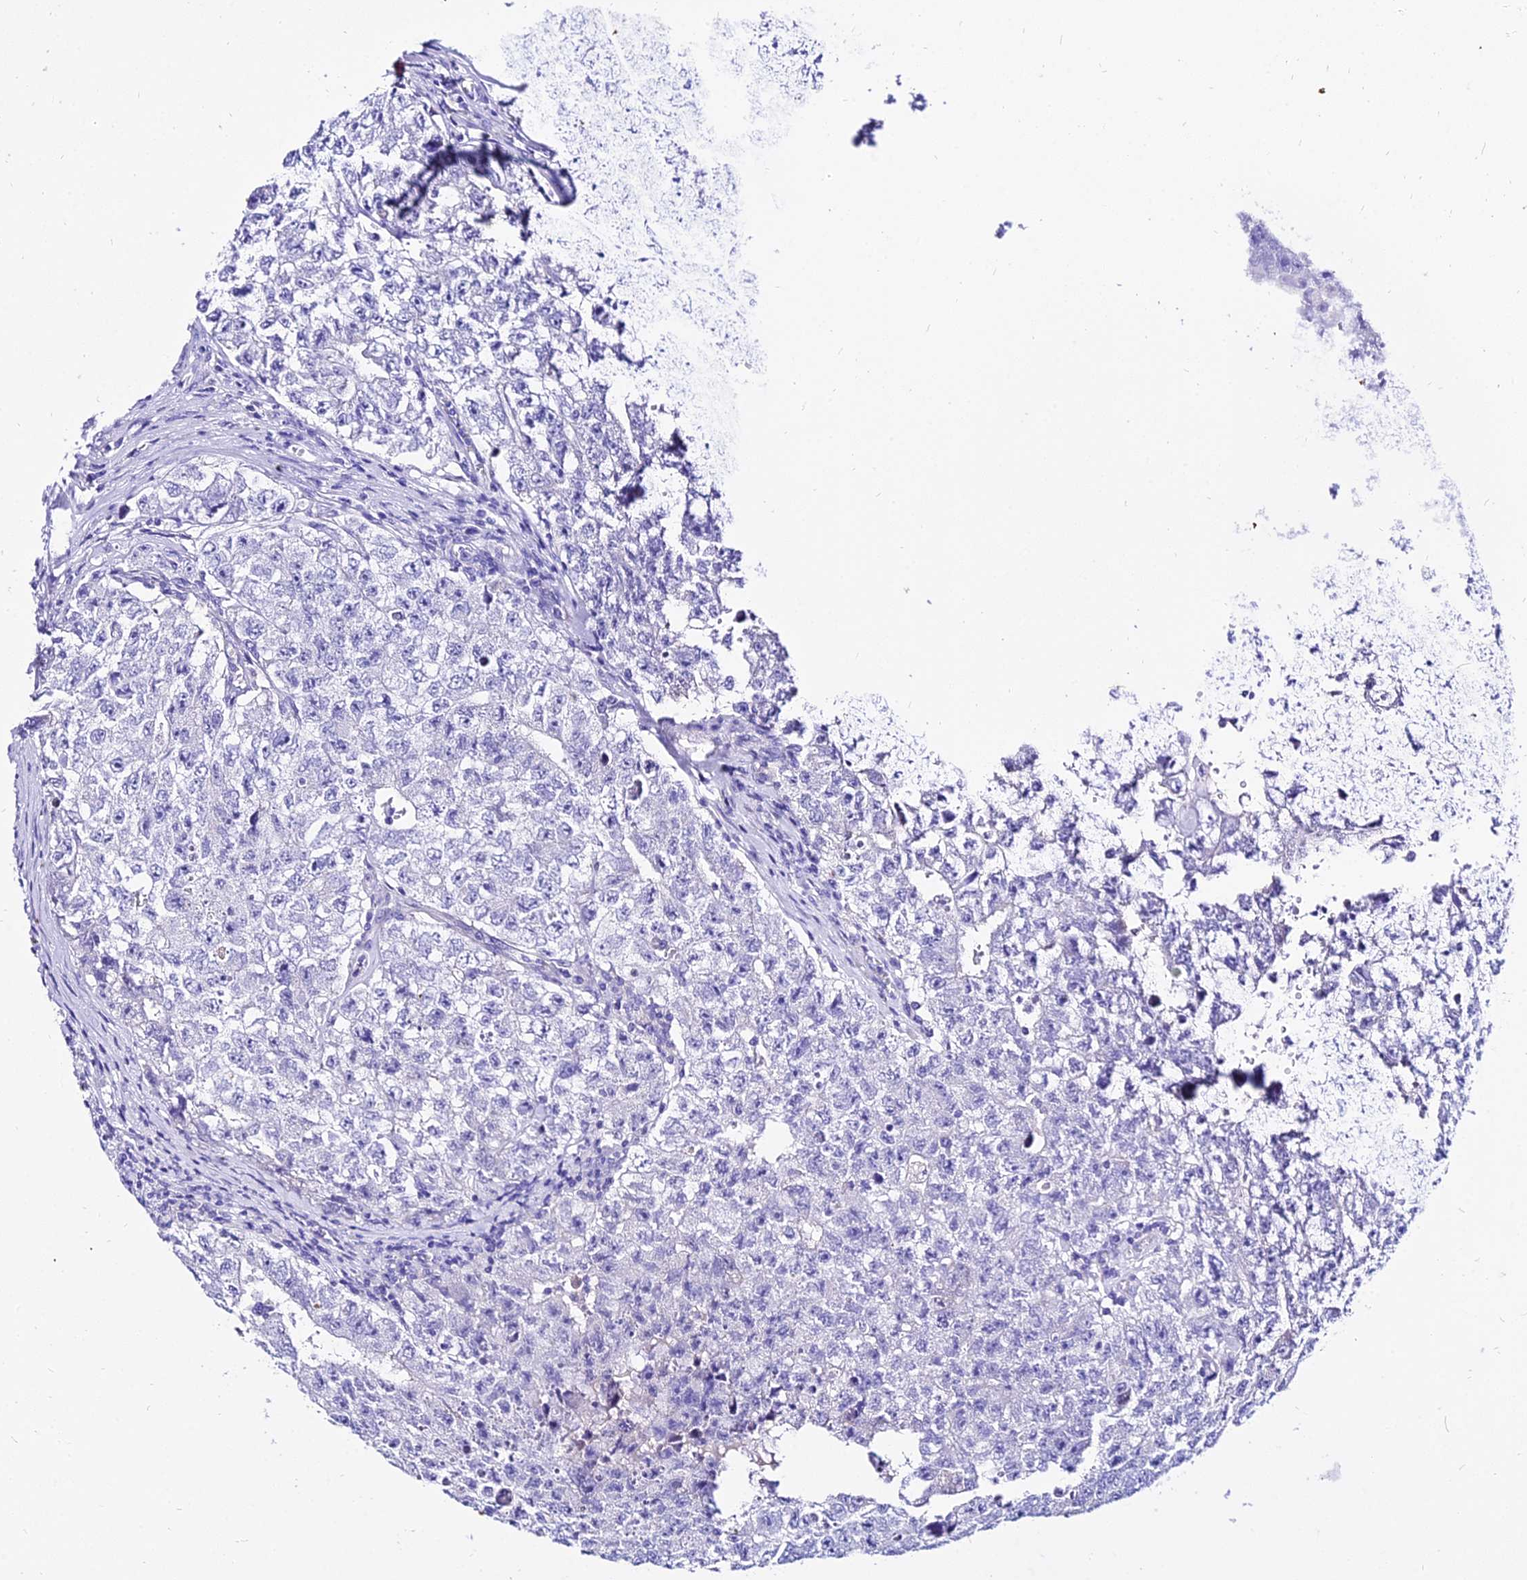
{"staining": {"intensity": "negative", "quantity": "none", "location": "none"}, "tissue": "testis cancer", "cell_type": "Tumor cells", "image_type": "cancer", "snomed": [{"axis": "morphology", "description": "Carcinoma, Embryonal, NOS"}, {"axis": "topography", "description": "Testis"}], "caption": "Immunohistochemical staining of human embryonal carcinoma (testis) displays no significant positivity in tumor cells.", "gene": "DEFB106A", "patient": {"sex": "male", "age": 17}}